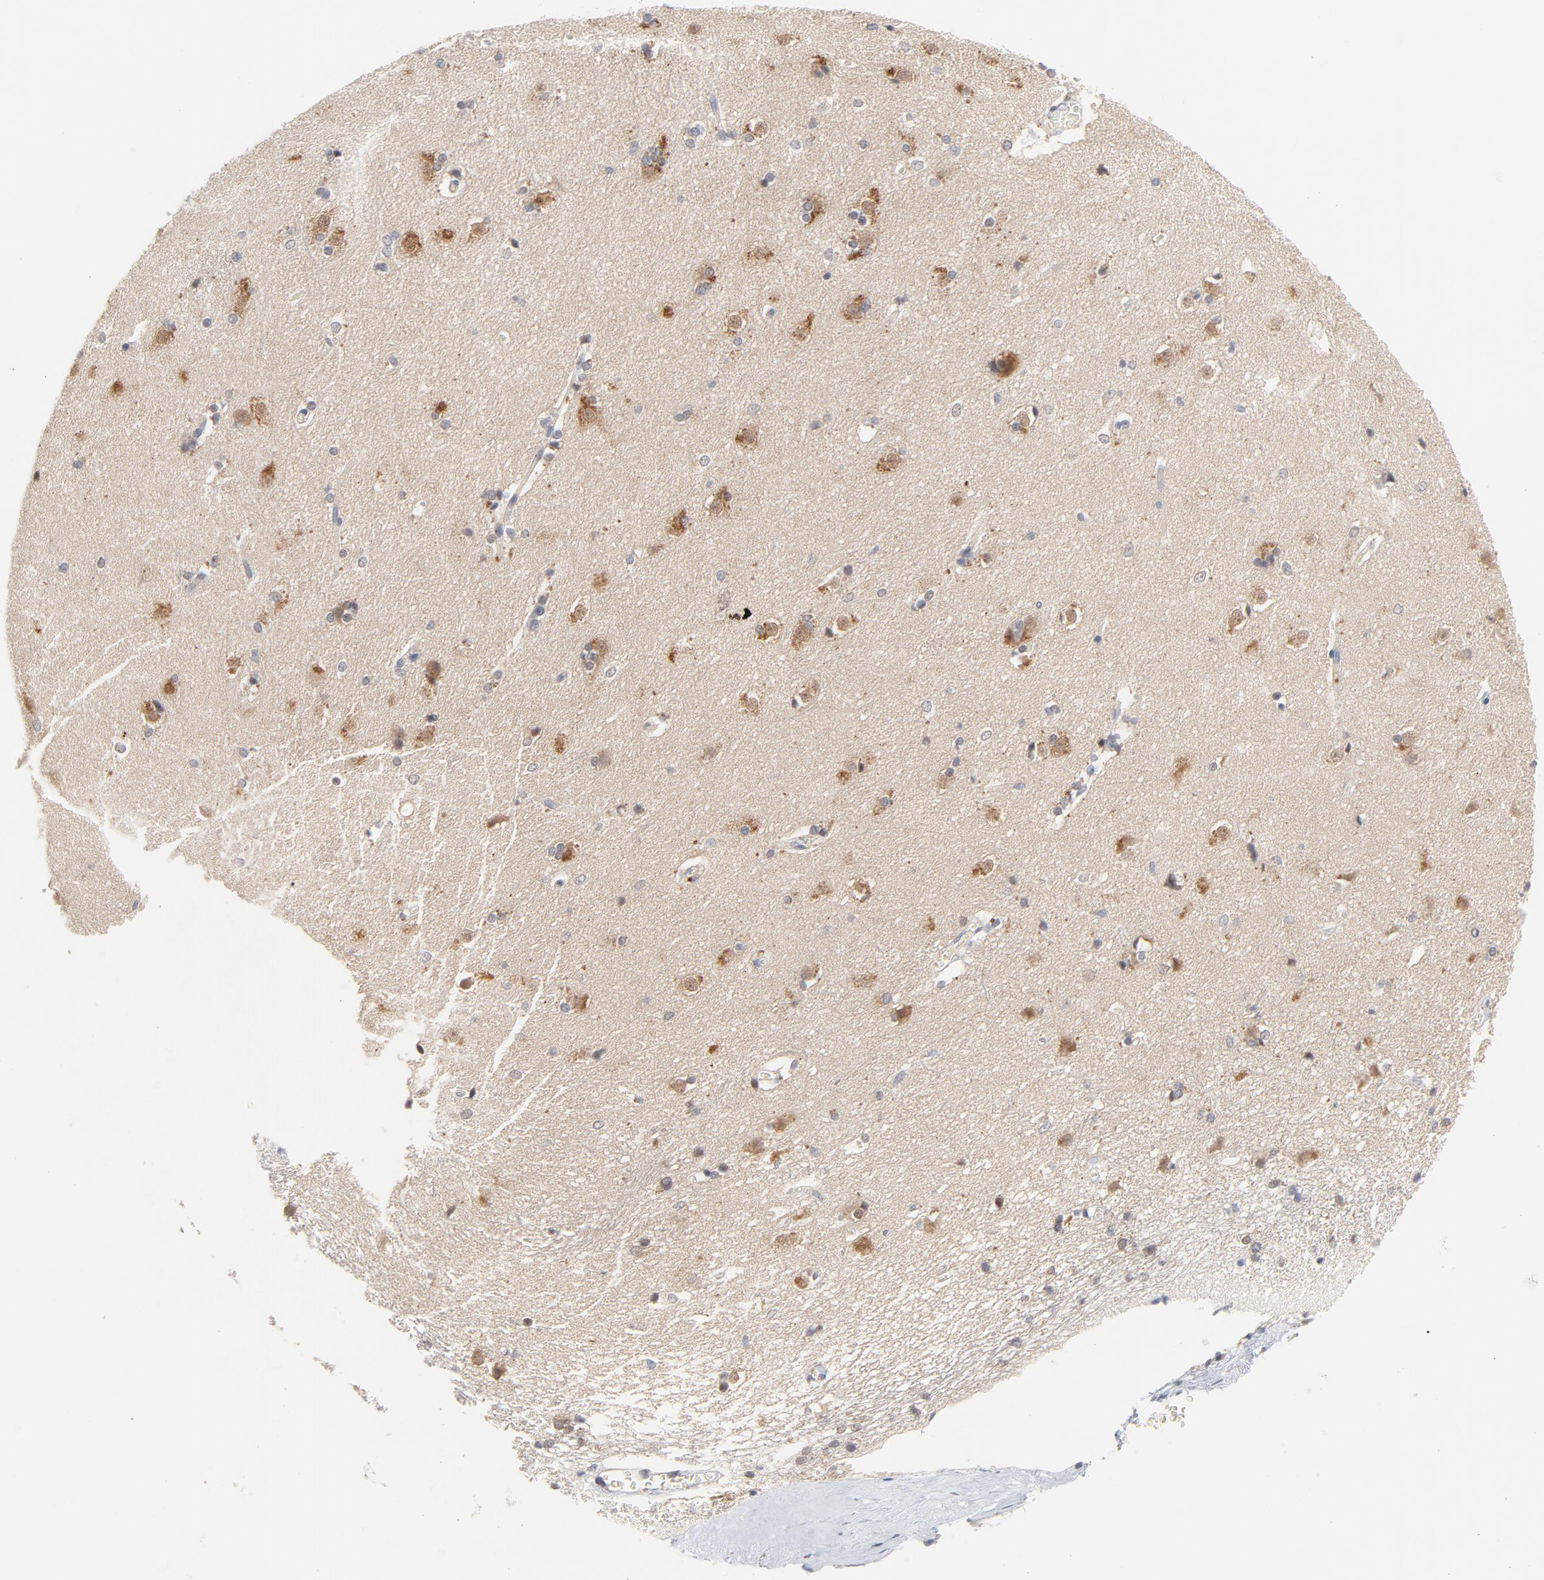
{"staining": {"intensity": "negative", "quantity": "none", "location": "none"}, "tissue": "caudate", "cell_type": "Glial cells", "image_type": "normal", "snomed": [{"axis": "morphology", "description": "Normal tissue, NOS"}, {"axis": "topography", "description": "Lateral ventricle wall"}], "caption": "An immunohistochemistry micrograph of normal caudate is shown. There is no staining in glial cells of caudate.", "gene": "UBL4A", "patient": {"sex": "female", "age": 19}}